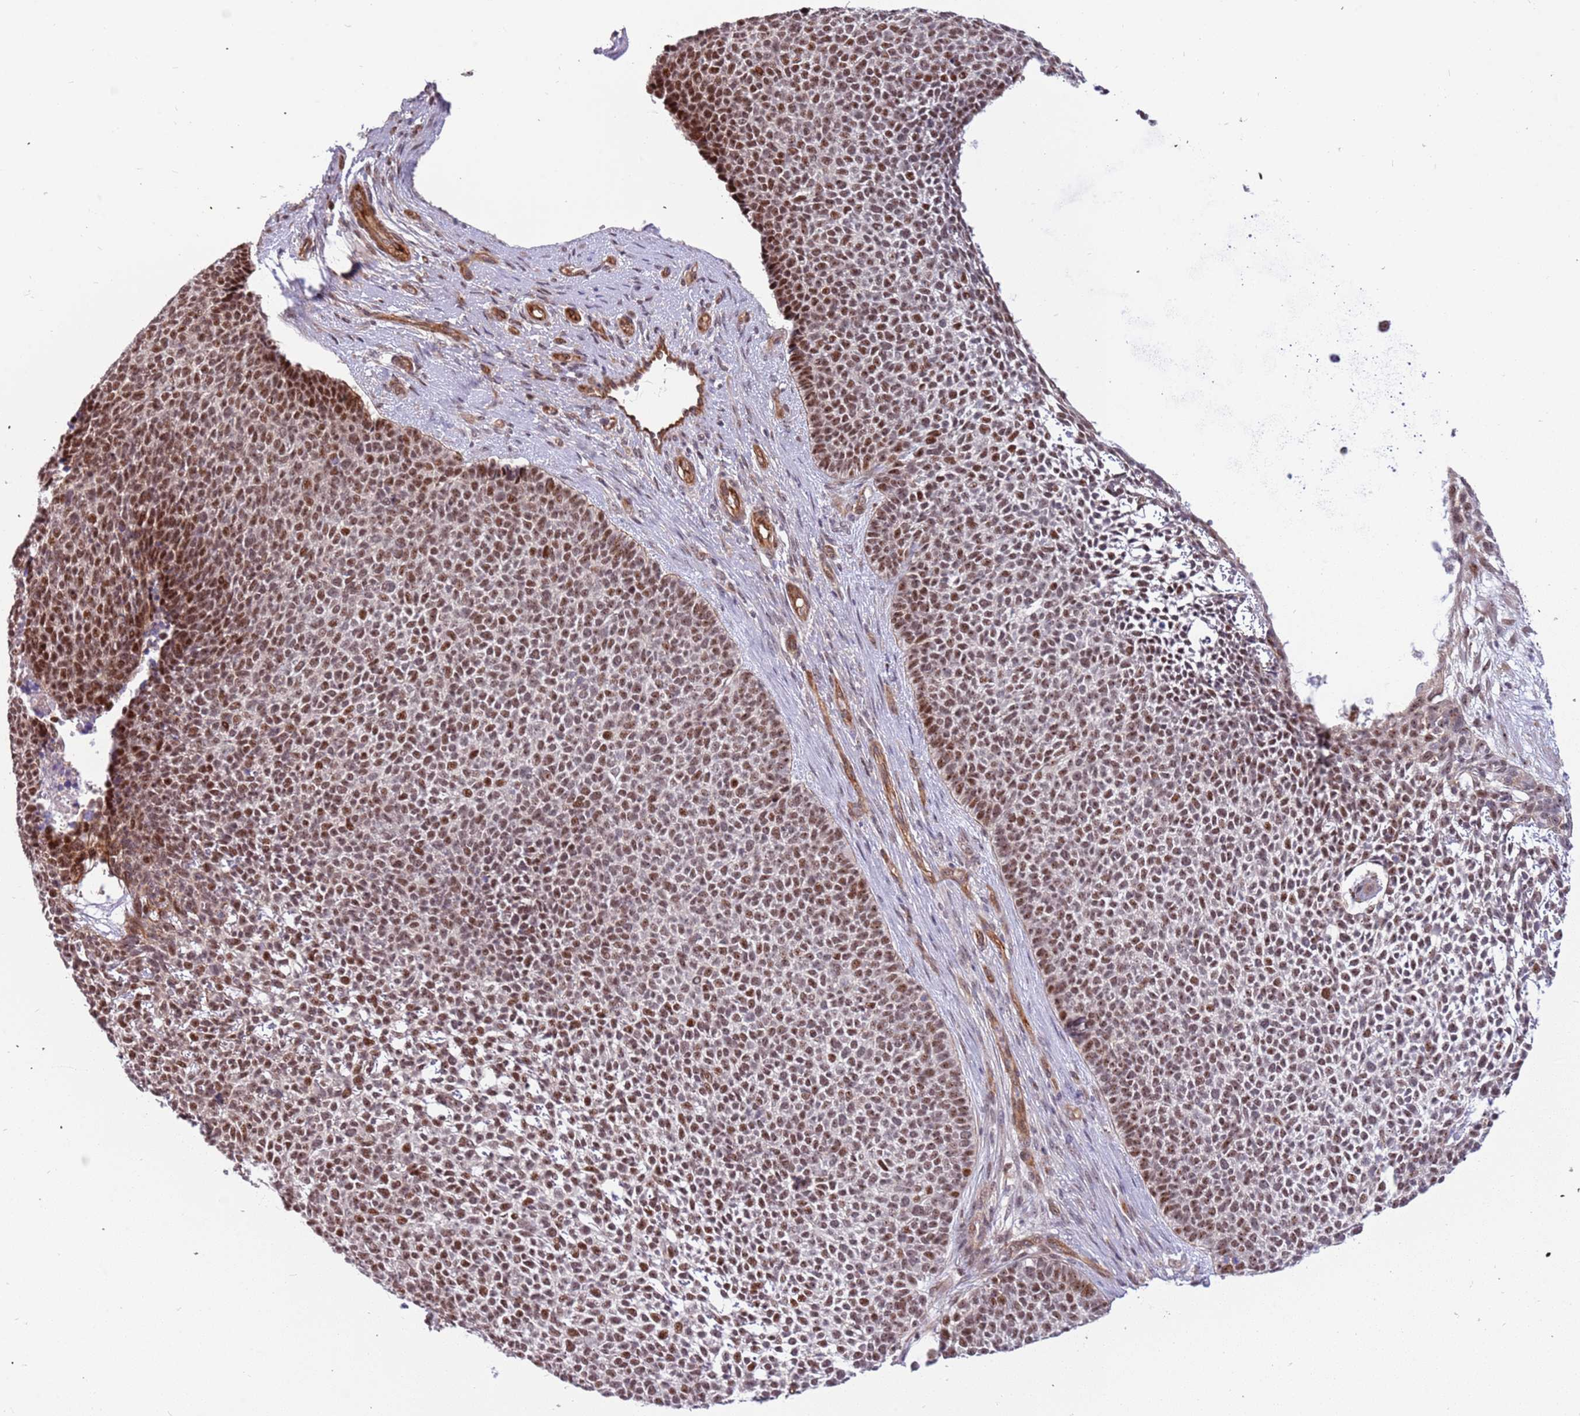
{"staining": {"intensity": "moderate", "quantity": ">75%", "location": "nuclear"}, "tissue": "skin cancer", "cell_type": "Tumor cells", "image_type": "cancer", "snomed": [{"axis": "morphology", "description": "Basal cell carcinoma"}, {"axis": "topography", "description": "Skin"}], "caption": "A micrograph of skin cancer (basal cell carcinoma) stained for a protein demonstrates moderate nuclear brown staining in tumor cells.", "gene": "LRMDA", "patient": {"sex": "female", "age": 84}}